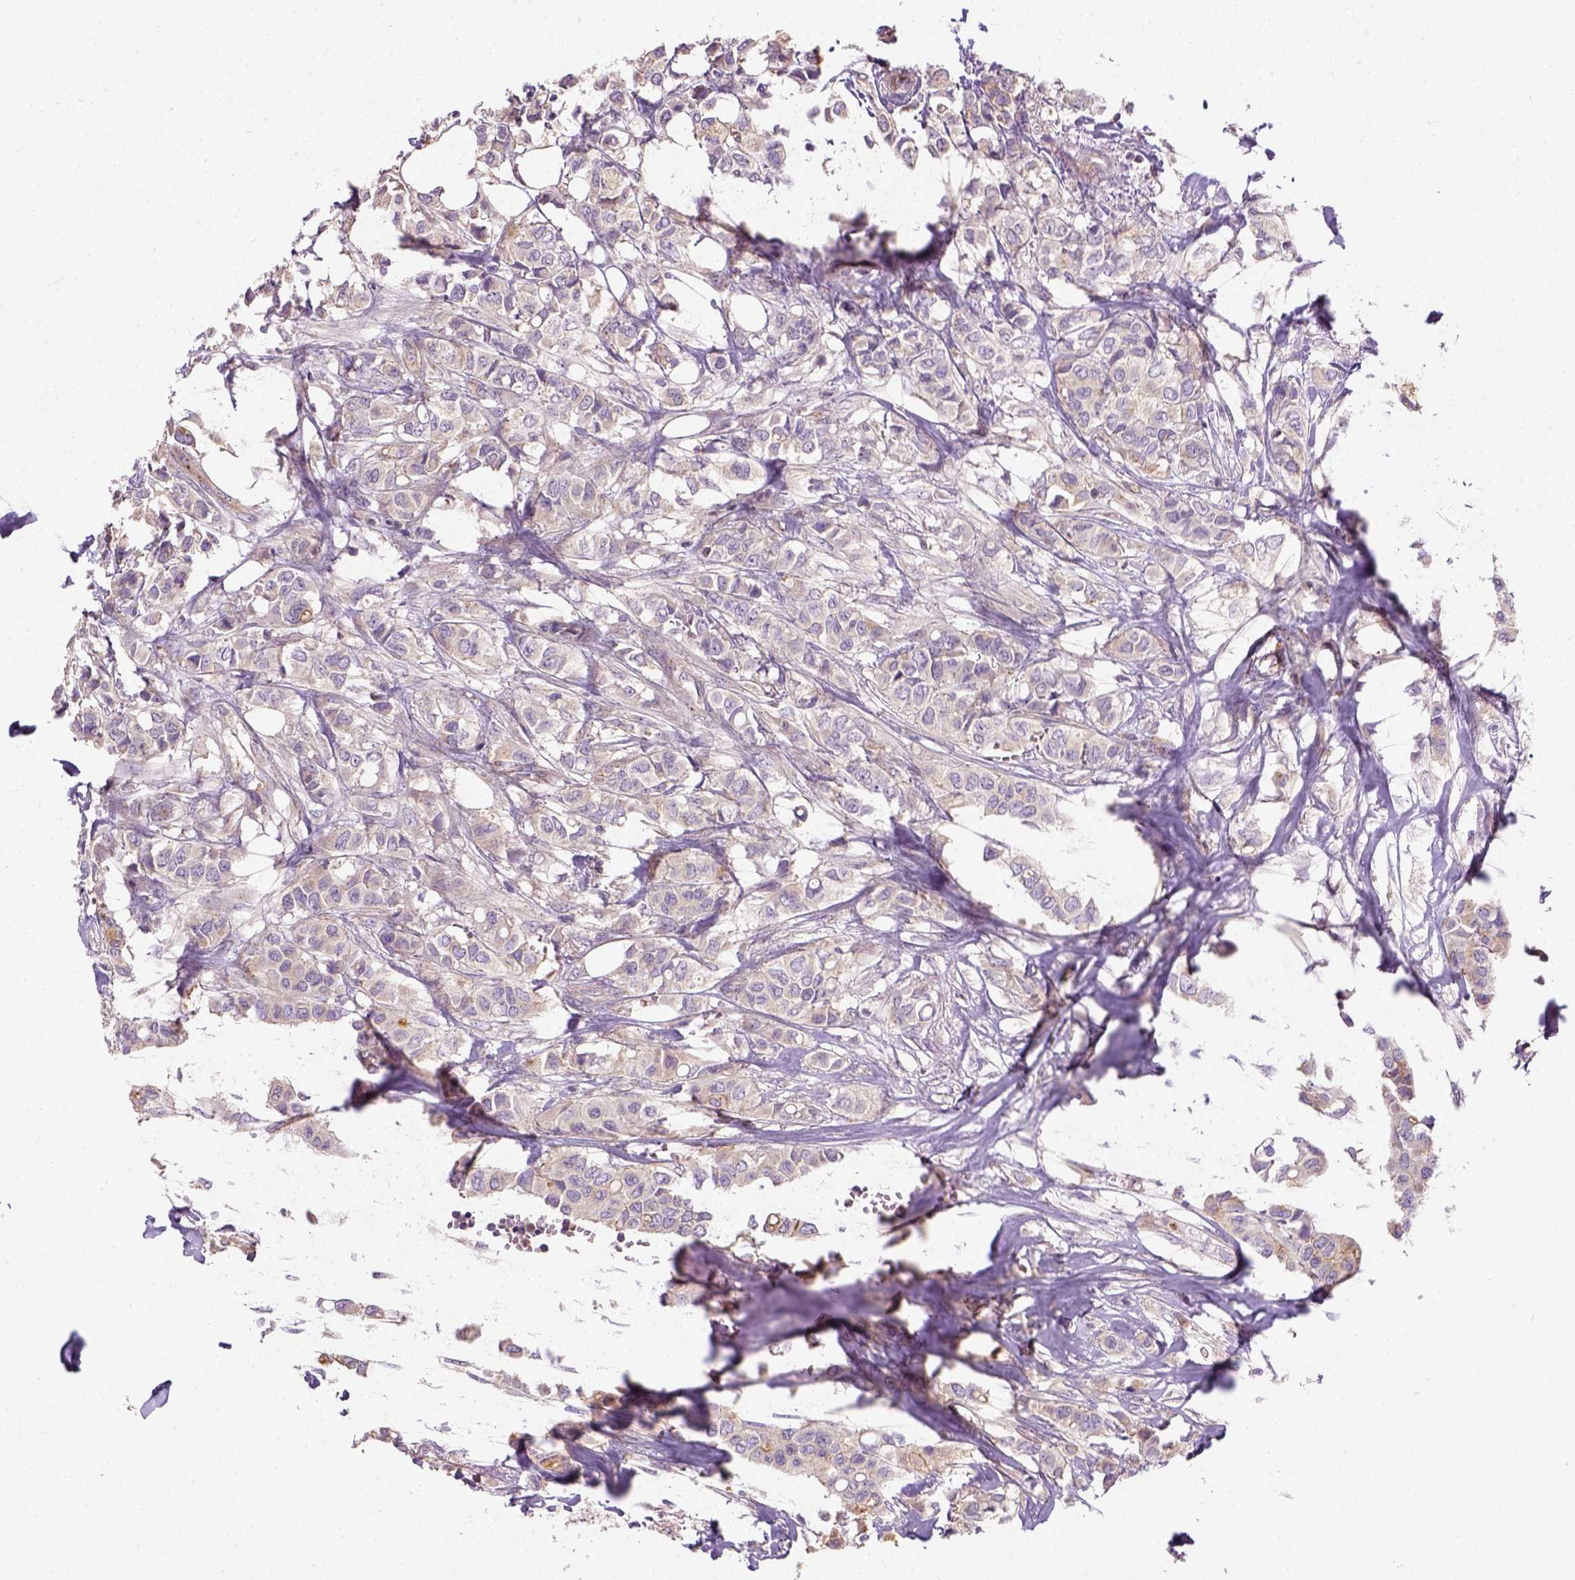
{"staining": {"intensity": "weak", "quantity": "25%-75%", "location": "cytoplasmic/membranous"}, "tissue": "breast cancer", "cell_type": "Tumor cells", "image_type": "cancer", "snomed": [{"axis": "morphology", "description": "Duct carcinoma"}, {"axis": "topography", "description": "Breast"}], "caption": "Breast cancer stained with a protein marker exhibits weak staining in tumor cells.", "gene": "CRACR2A", "patient": {"sex": "female", "age": 85}}